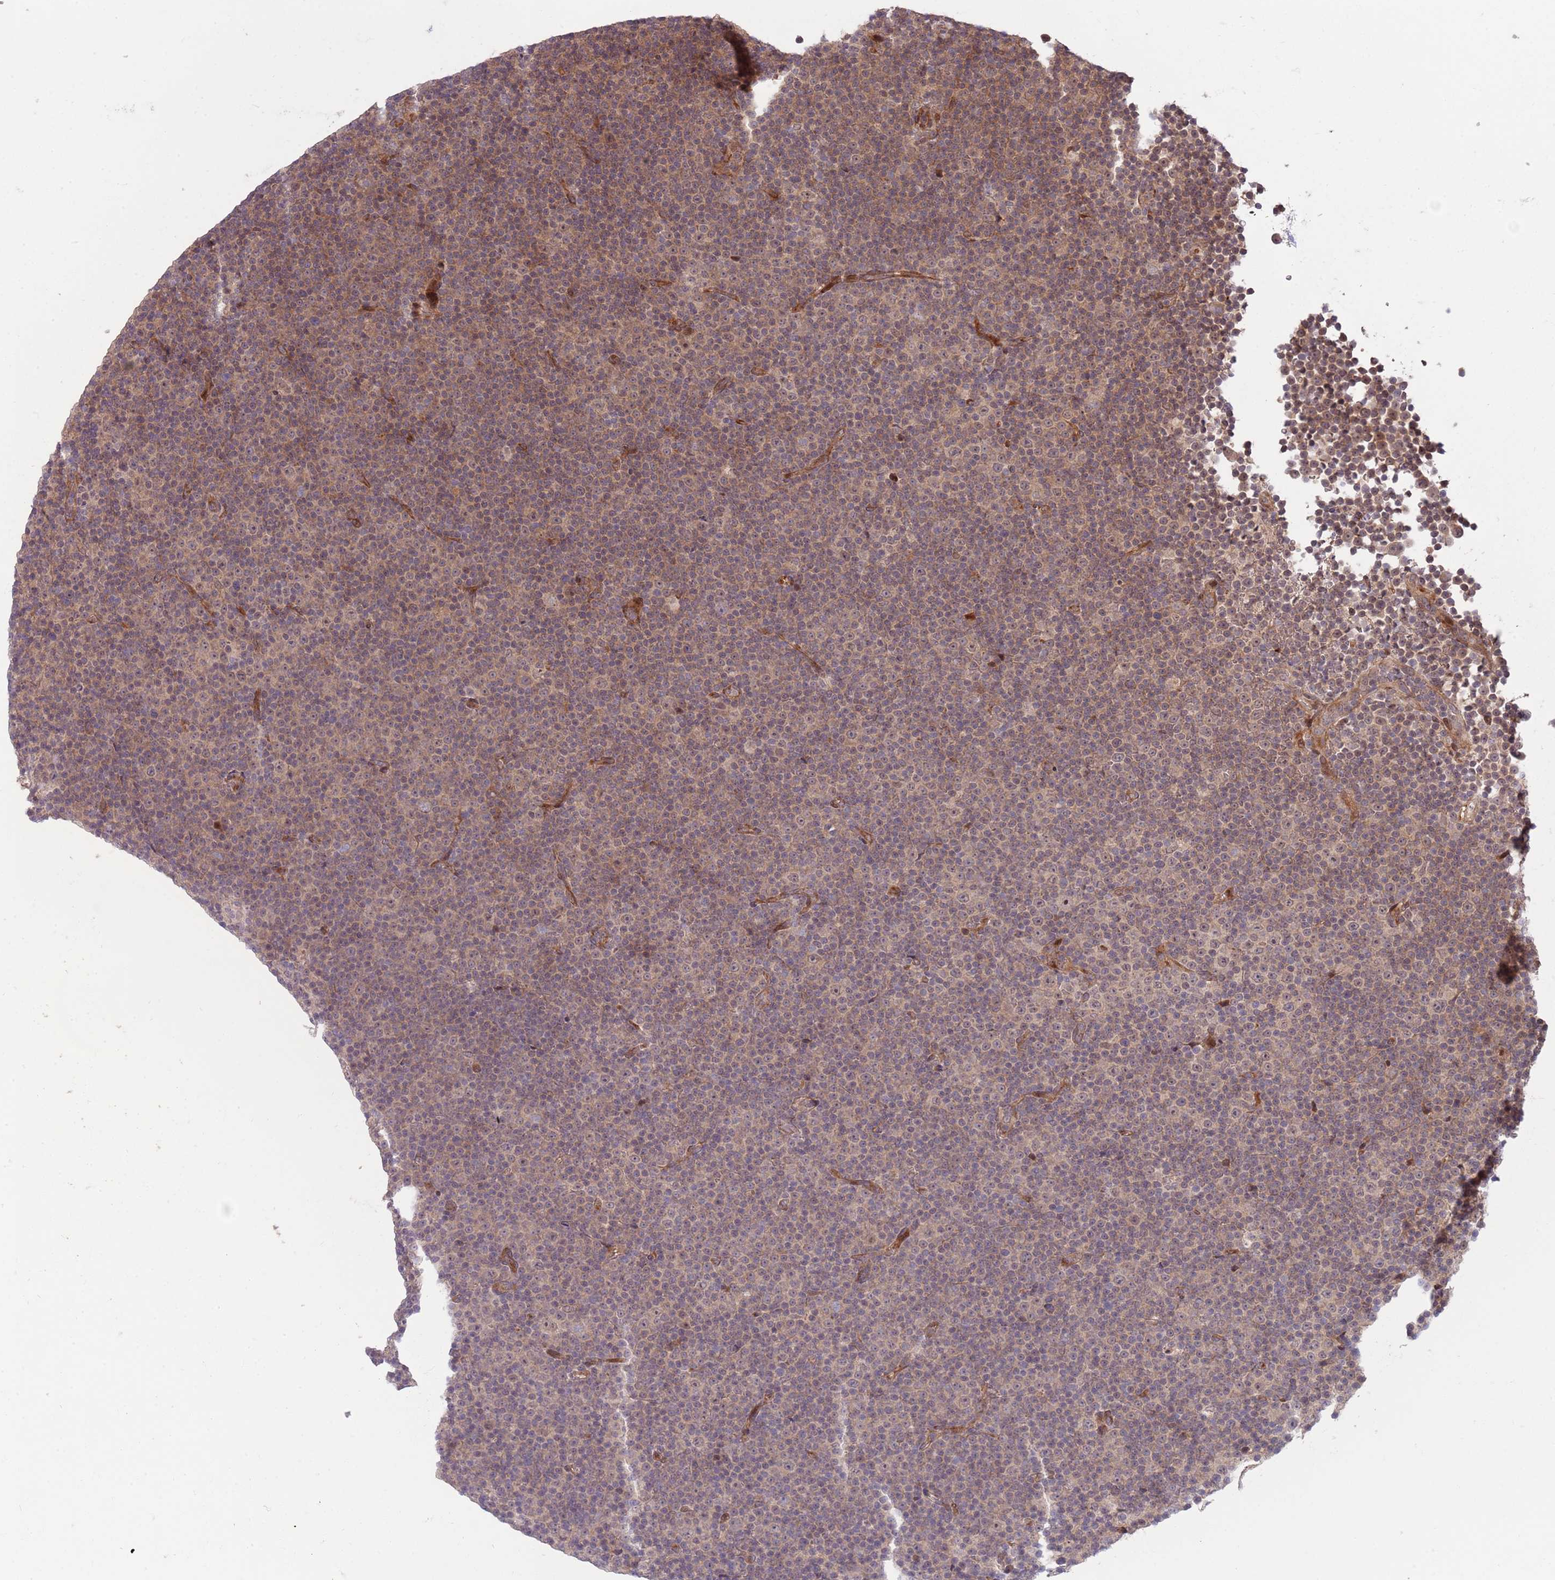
{"staining": {"intensity": "weak", "quantity": "25%-75%", "location": "cytoplasmic/membranous"}, "tissue": "lymphoma", "cell_type": "Tumor cells", "image_type": "cancer", "snomed": [{"axis": "morphology", "description": "Malignant lymphoma, non-Hodgkin's type, Low grade"}, {"axis": "topography", "description": "Lymph node"}], "caption": "Immunohistochemical staining of human malignant lymphoma, non-Hodgkin's type (low-grade) reveals low levels of weak cytoplasmic/membranous protein expression in about 25%-75% of tumor cells. Nuclei are stained in blue.", "gene": "NT5DC4", "patient": {"sex": "female", "age": 67}}